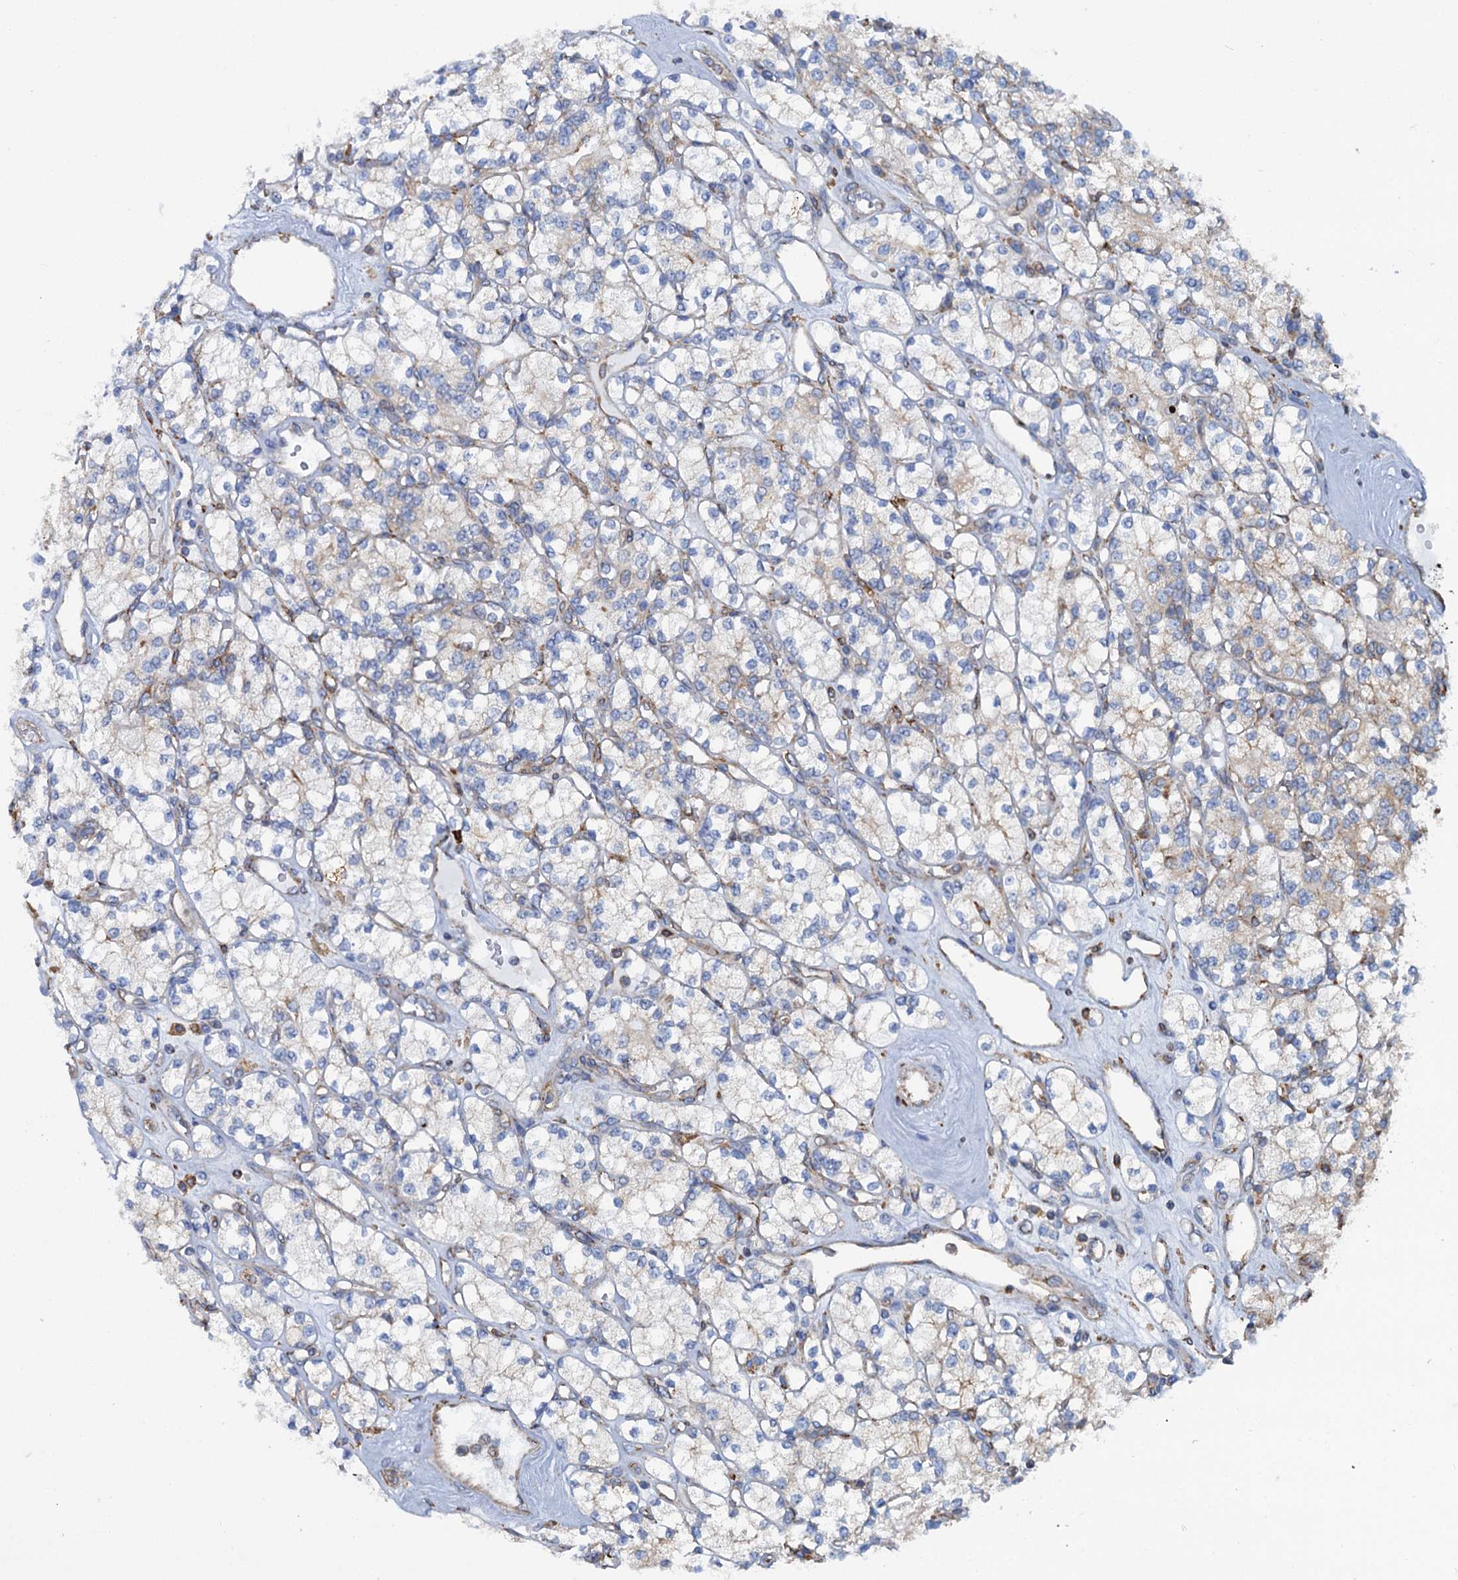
{"staining": {"intensity": "weak", "quantity": "<25%", "location": "cytoplasmic/membranous"}, "tissue": "renal cancer", "cell_type": "Tumor cells", "image_type": "cancer", "snomed": [{"axis": "morphology", "description": "Adenocarcinoma, NOS"}, {"axis": "topography", "description": "Kidney"}], "caption": "Renal cancer (adenocarcinoma) stained for a protein using immunohistochemistry (IHC) reveals no positivity tumor cells.", "gene": "SHE", "patient": {"sex": "male", "age": 77}}